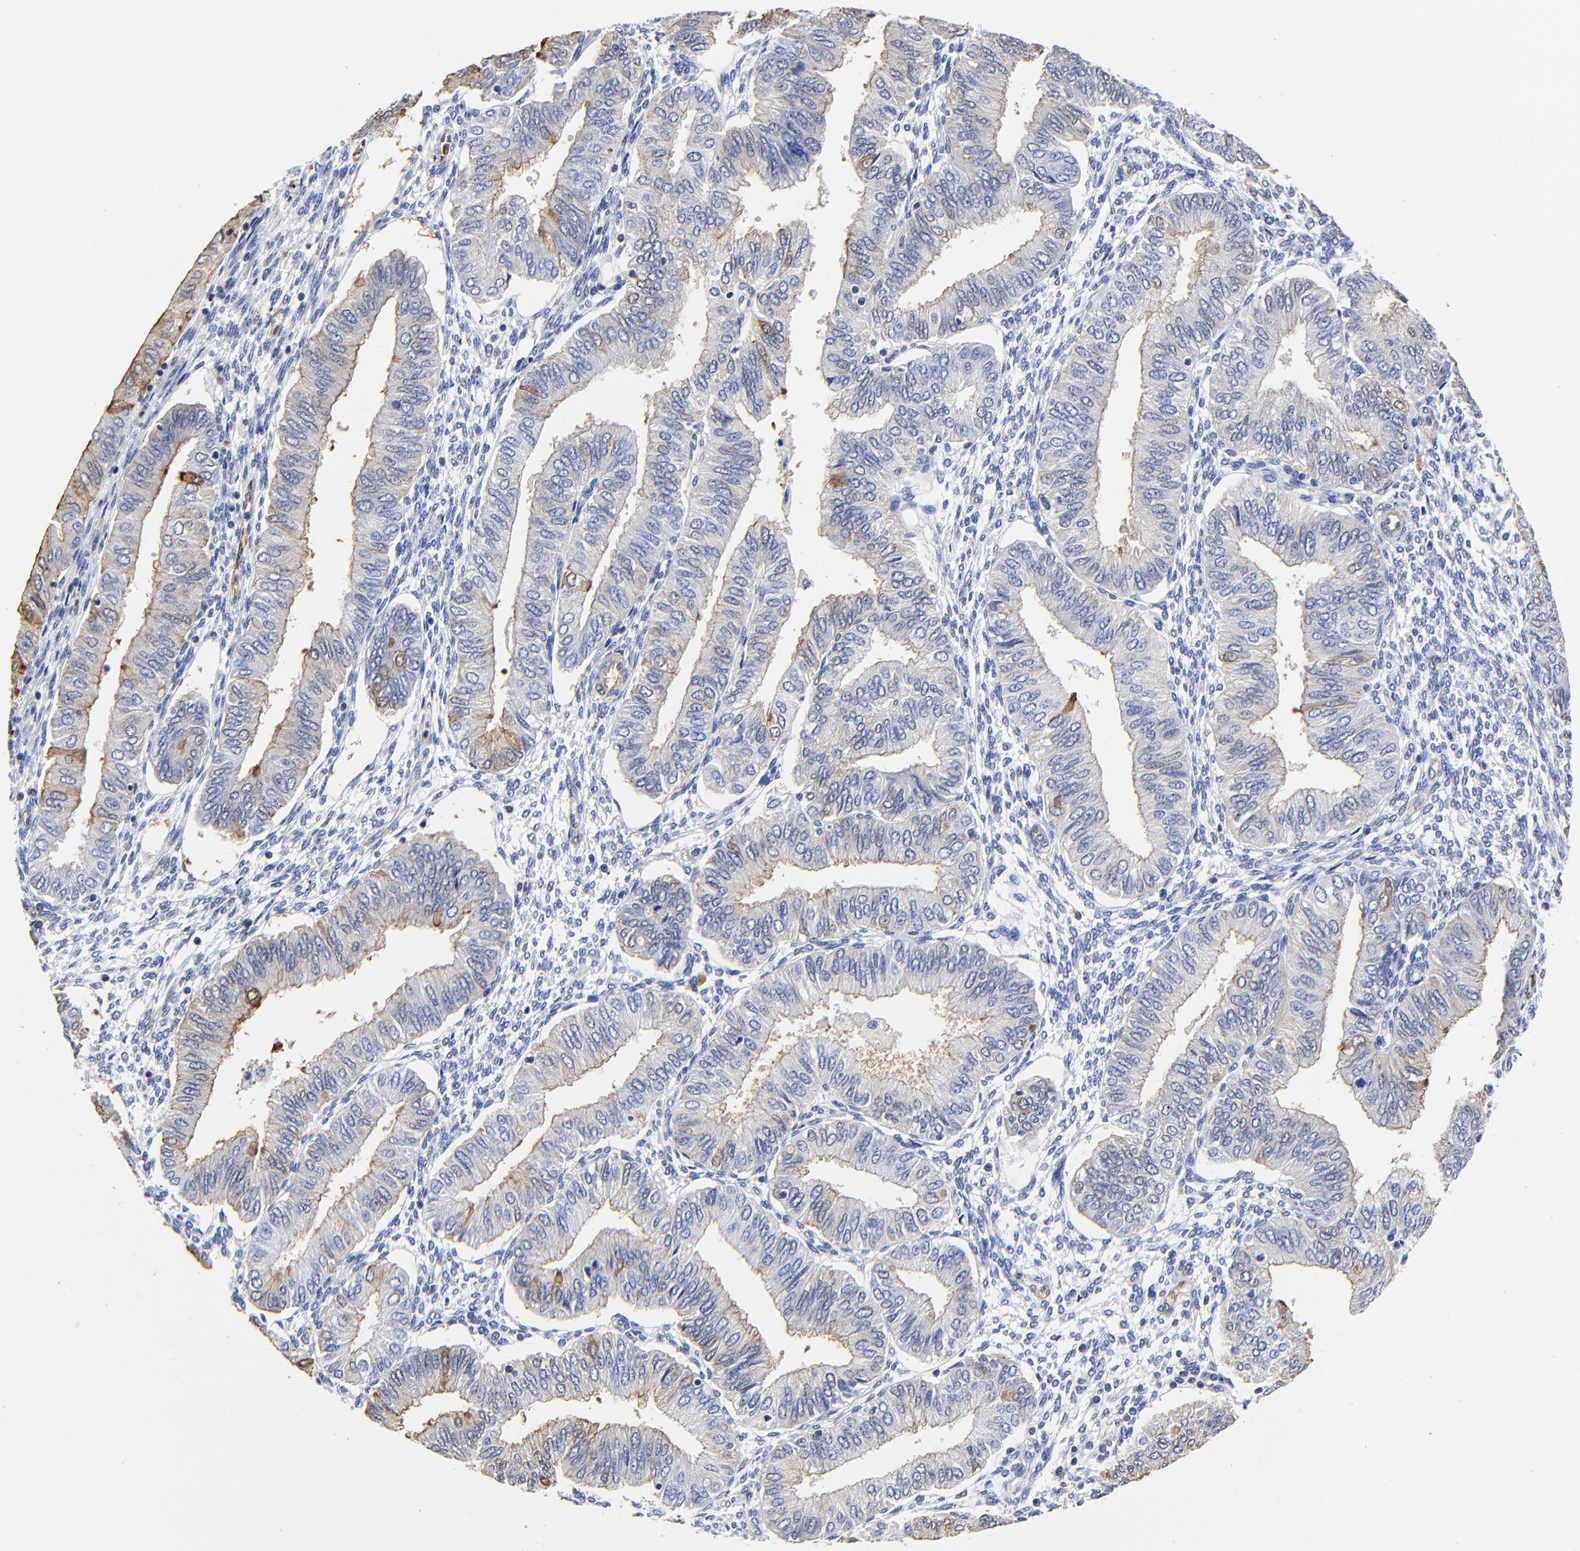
{"staining": {"intensity": "weak", "quantity": "<25%", "location": "cytoplasmic/membranous"}, "tissue": "endometrial cancer", "cell_type": "Tumor cells", "image_type": "cancer", "snomed": [{"axis": "morphology", "description": "Adenocarcinoma, NOS"}, {"axis": "topography", "description": "Endometrium"}], "caption": "Immunohistochemistry image of neoplastic tissue: adenocarcinoma (endometrial) stained with DAB (3,3'-diaminobenzidine) shows no significant protein expression in tumor cells.", "gene": "TAGLN2", "patient": {"sex": "female", "age": 51}}